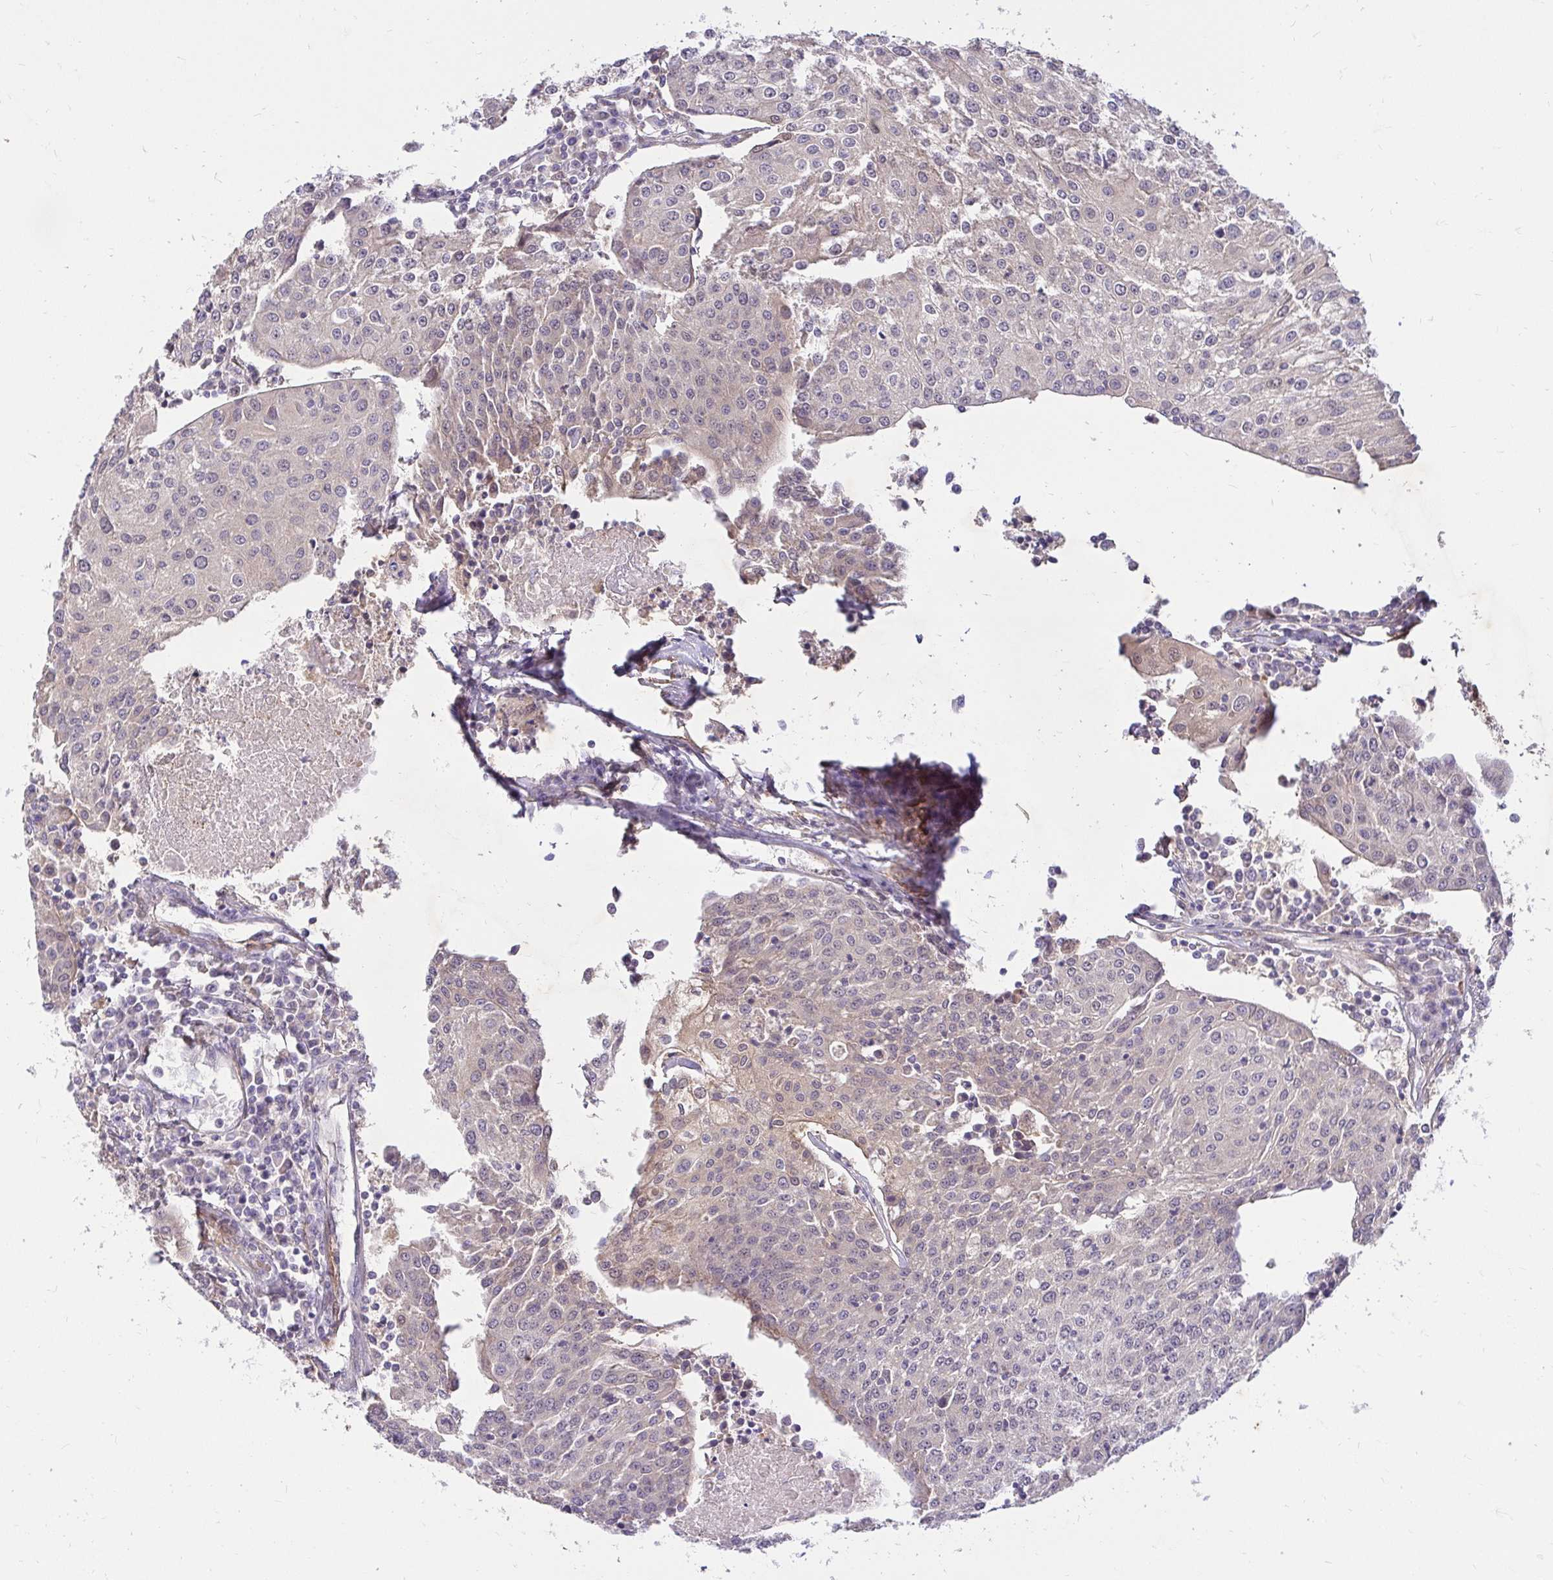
{"staining": {"intensity": "negative", "quantity": "none", "location": "none"}, "tissue": "urothelial cancer", "cell_type": "Tumor cells", "image_type": "cancer", "snomed": [{"axis": "morphology", "description": "Urothelial carcinoma, High grade"}, {"axis": "topography", "description": "Urinary bladder"}], "caption": "This is a micrograph of immunohistochemistry (IHC) staining of high-grade urothelial carcinoma, which shows no staining in tumor cells.", "gene": "YAP1", "patient": {"sex": "female", "age": 85}}